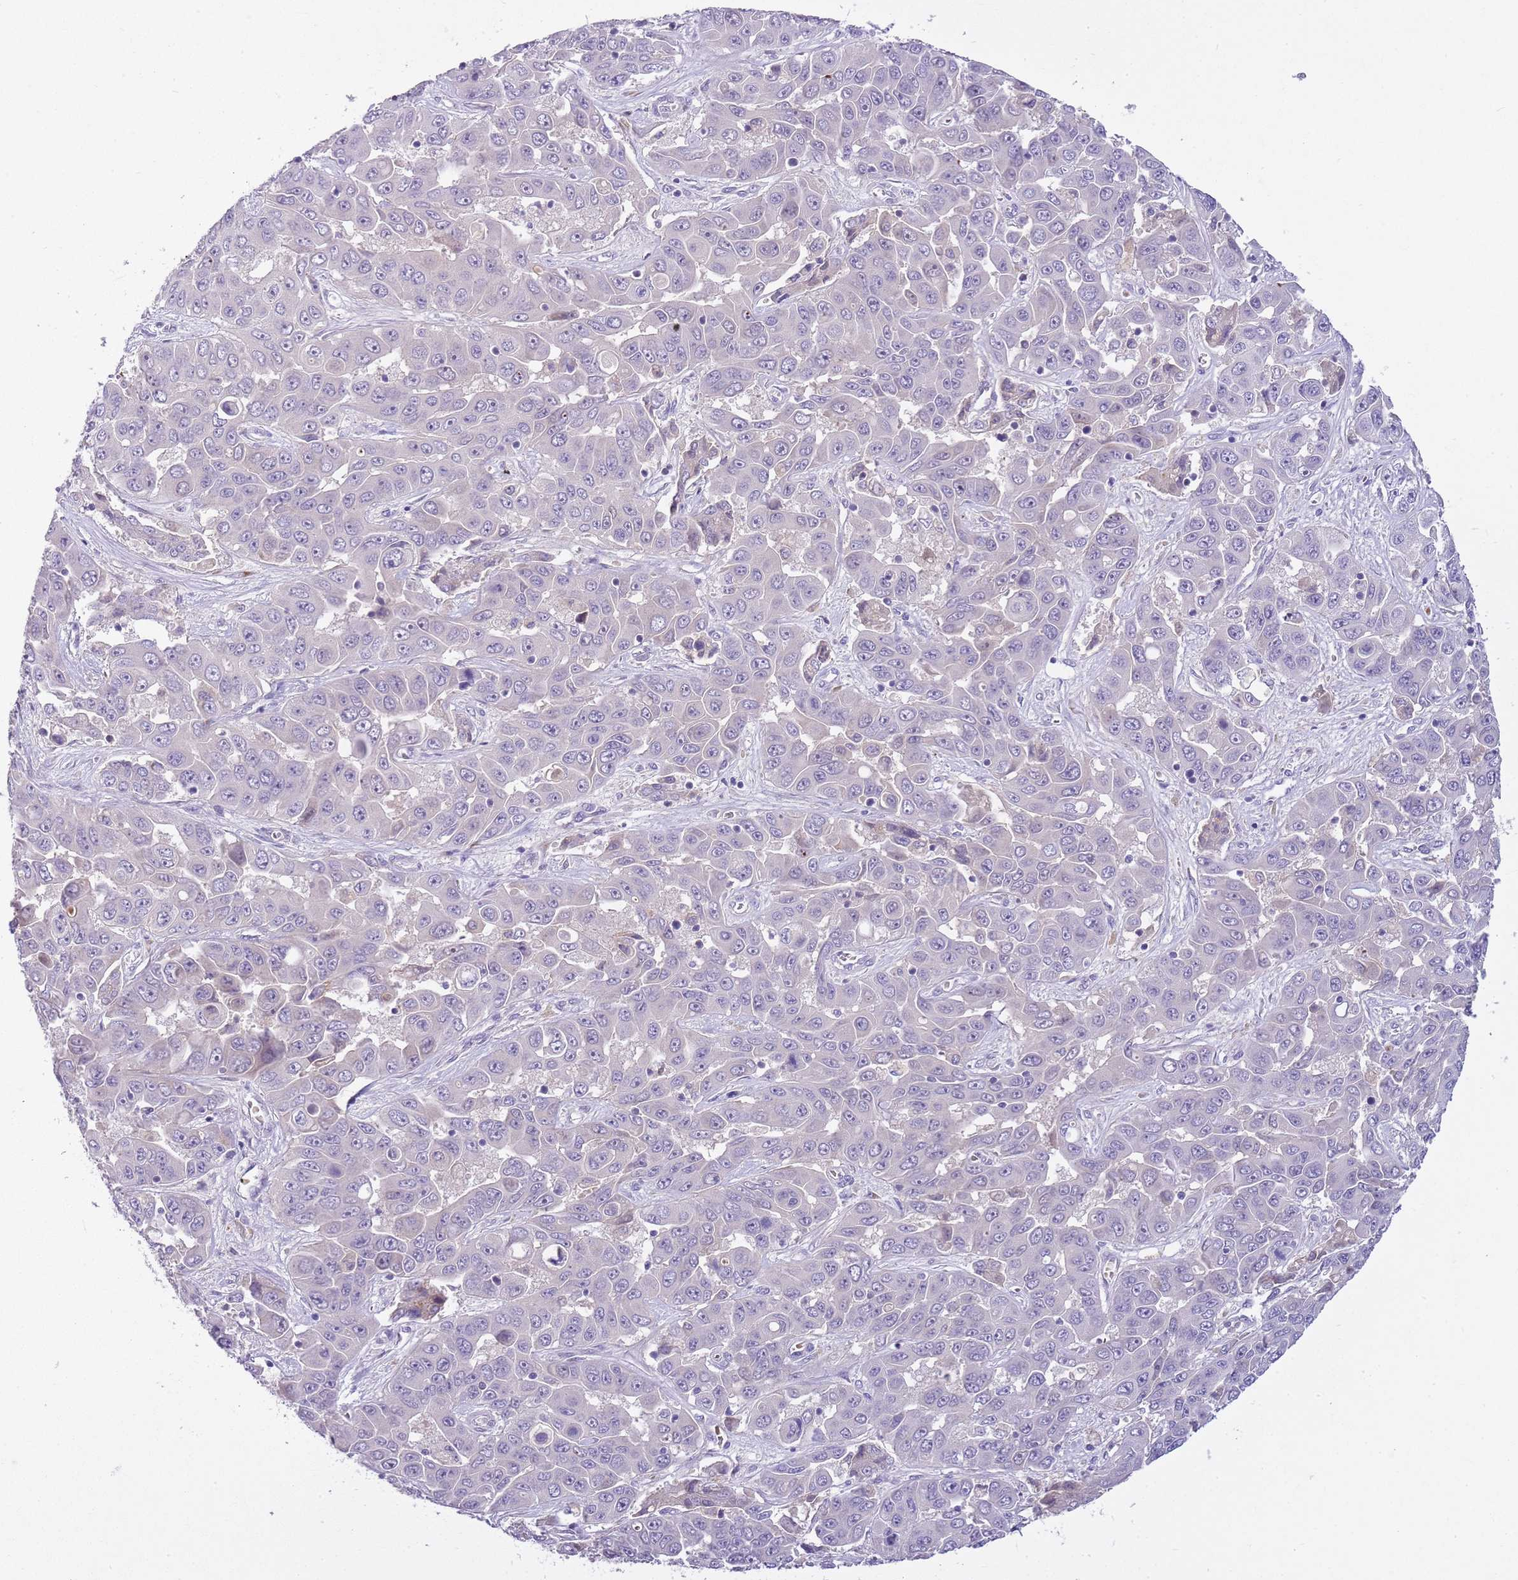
{"staining": {"intensity": "negative", "quantity": "none", "location": "none"}, "tissue": "liver cancer", "cell_type": "Tumor cells", "image_type": "cancer", "snomed": [{"axis": "morphology", "description": "Cholangiocarcinoma"}, {"axis": "topography", "description": "Liver"}], "caption": "This is a image of immunohistochemistry (IHC) staining of liver cholangiocarcinoma, which shows no expression in tumor cells.", "gene": "CFAP73", "patient": {"sex": "female", "age": 52}}